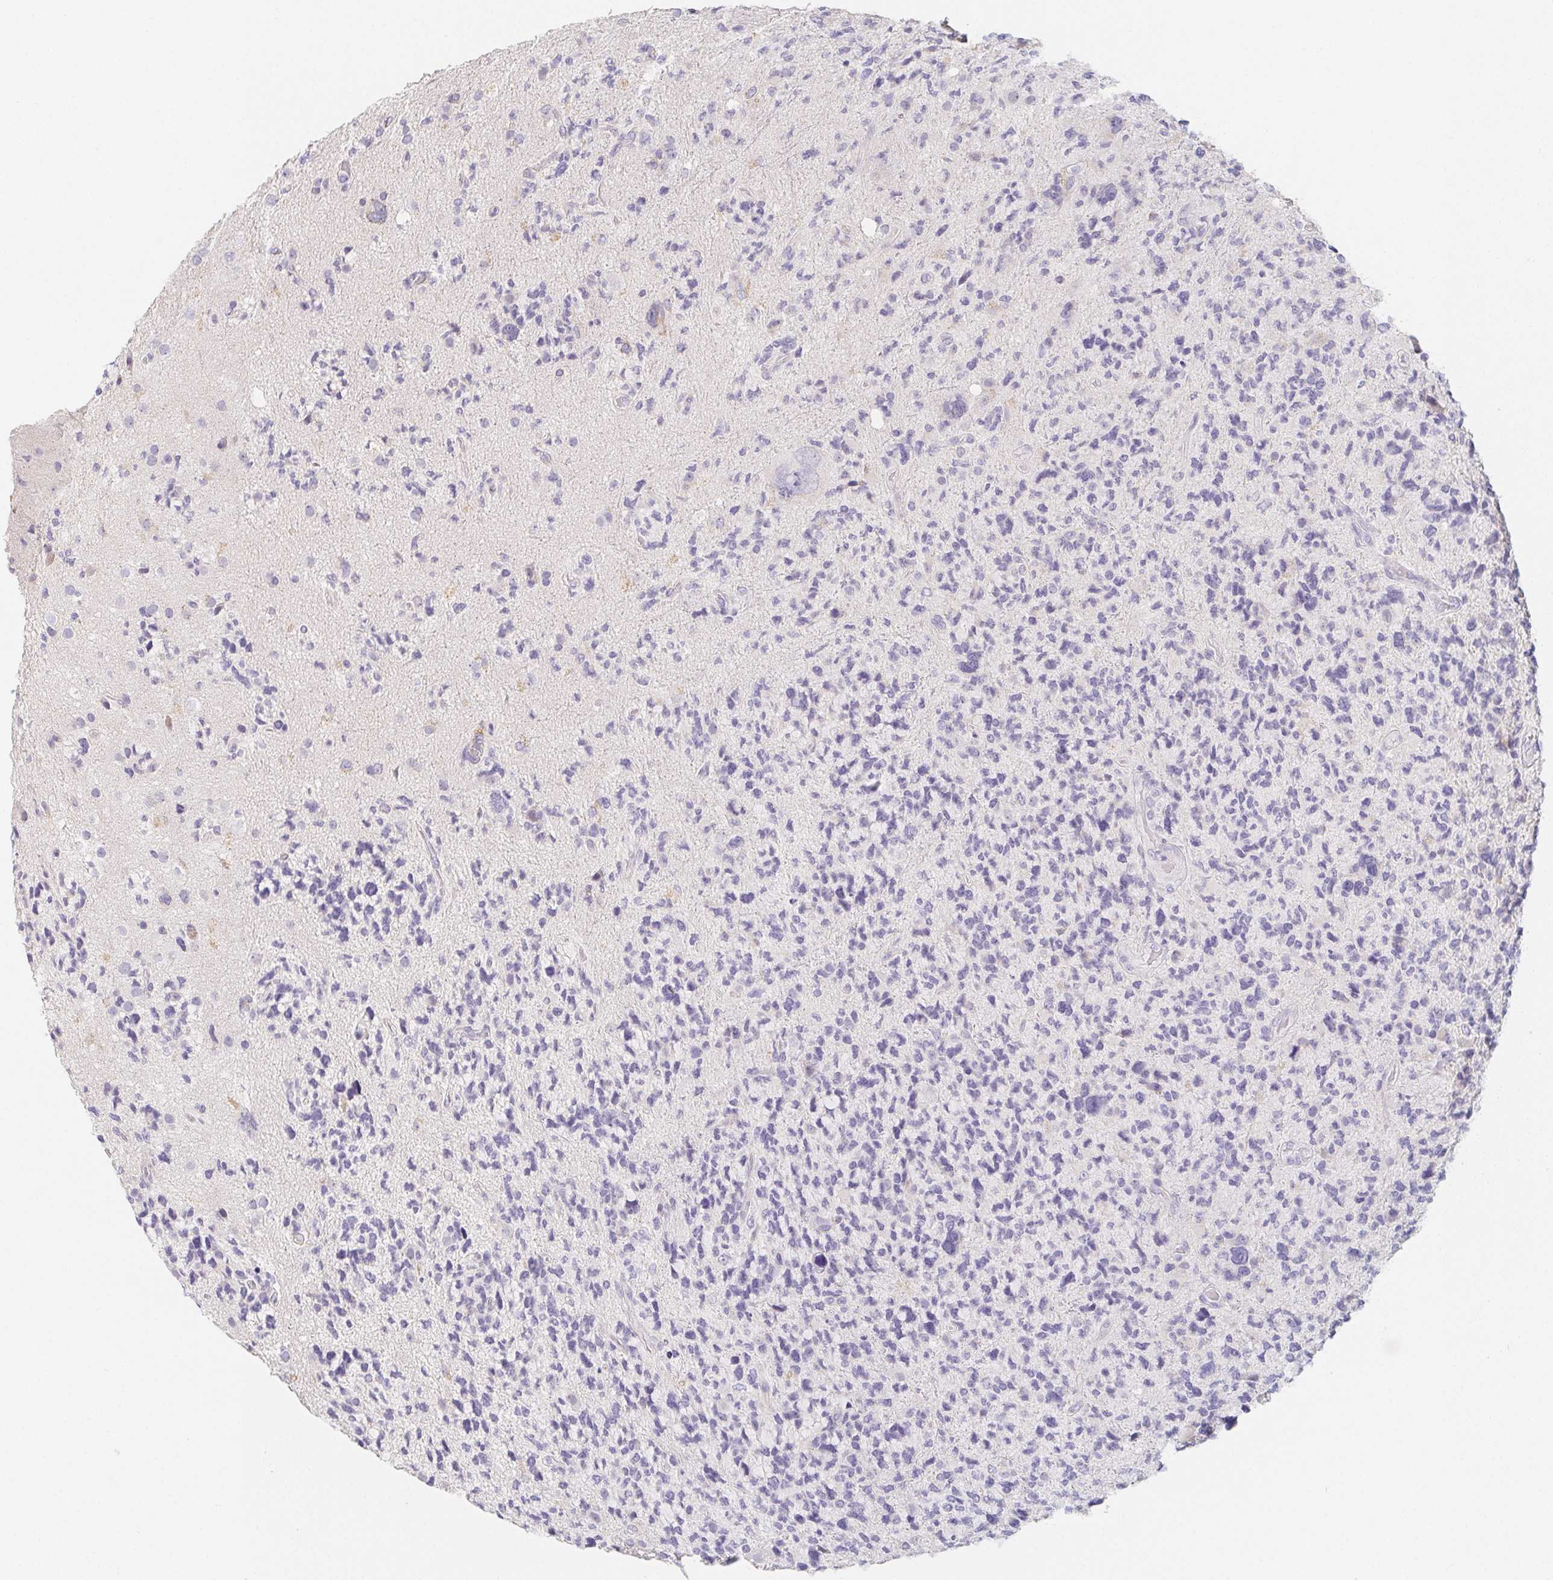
{"staining": {"intensity": "negative", "quantity": "none", "location": "none"}, "tissue": "glioma", "cell_type": "Tumor cells", "image_type": "cancer", "snomed": [{"axis": "morphology", "description": "Glioma, malignant, High grade"}, {"axis": "topography", "description": "Brain"}], "caption": "Malignant high-grade glioma was stained to show a protein in brown. There is no significant positivity in tumor cells. The staining is performed using DAB brown chromogen with nuclei counter-stained in using hematoxylin.", "gene": "GLIPR1L1", "patient": {"sex": "female", "age": 71}}